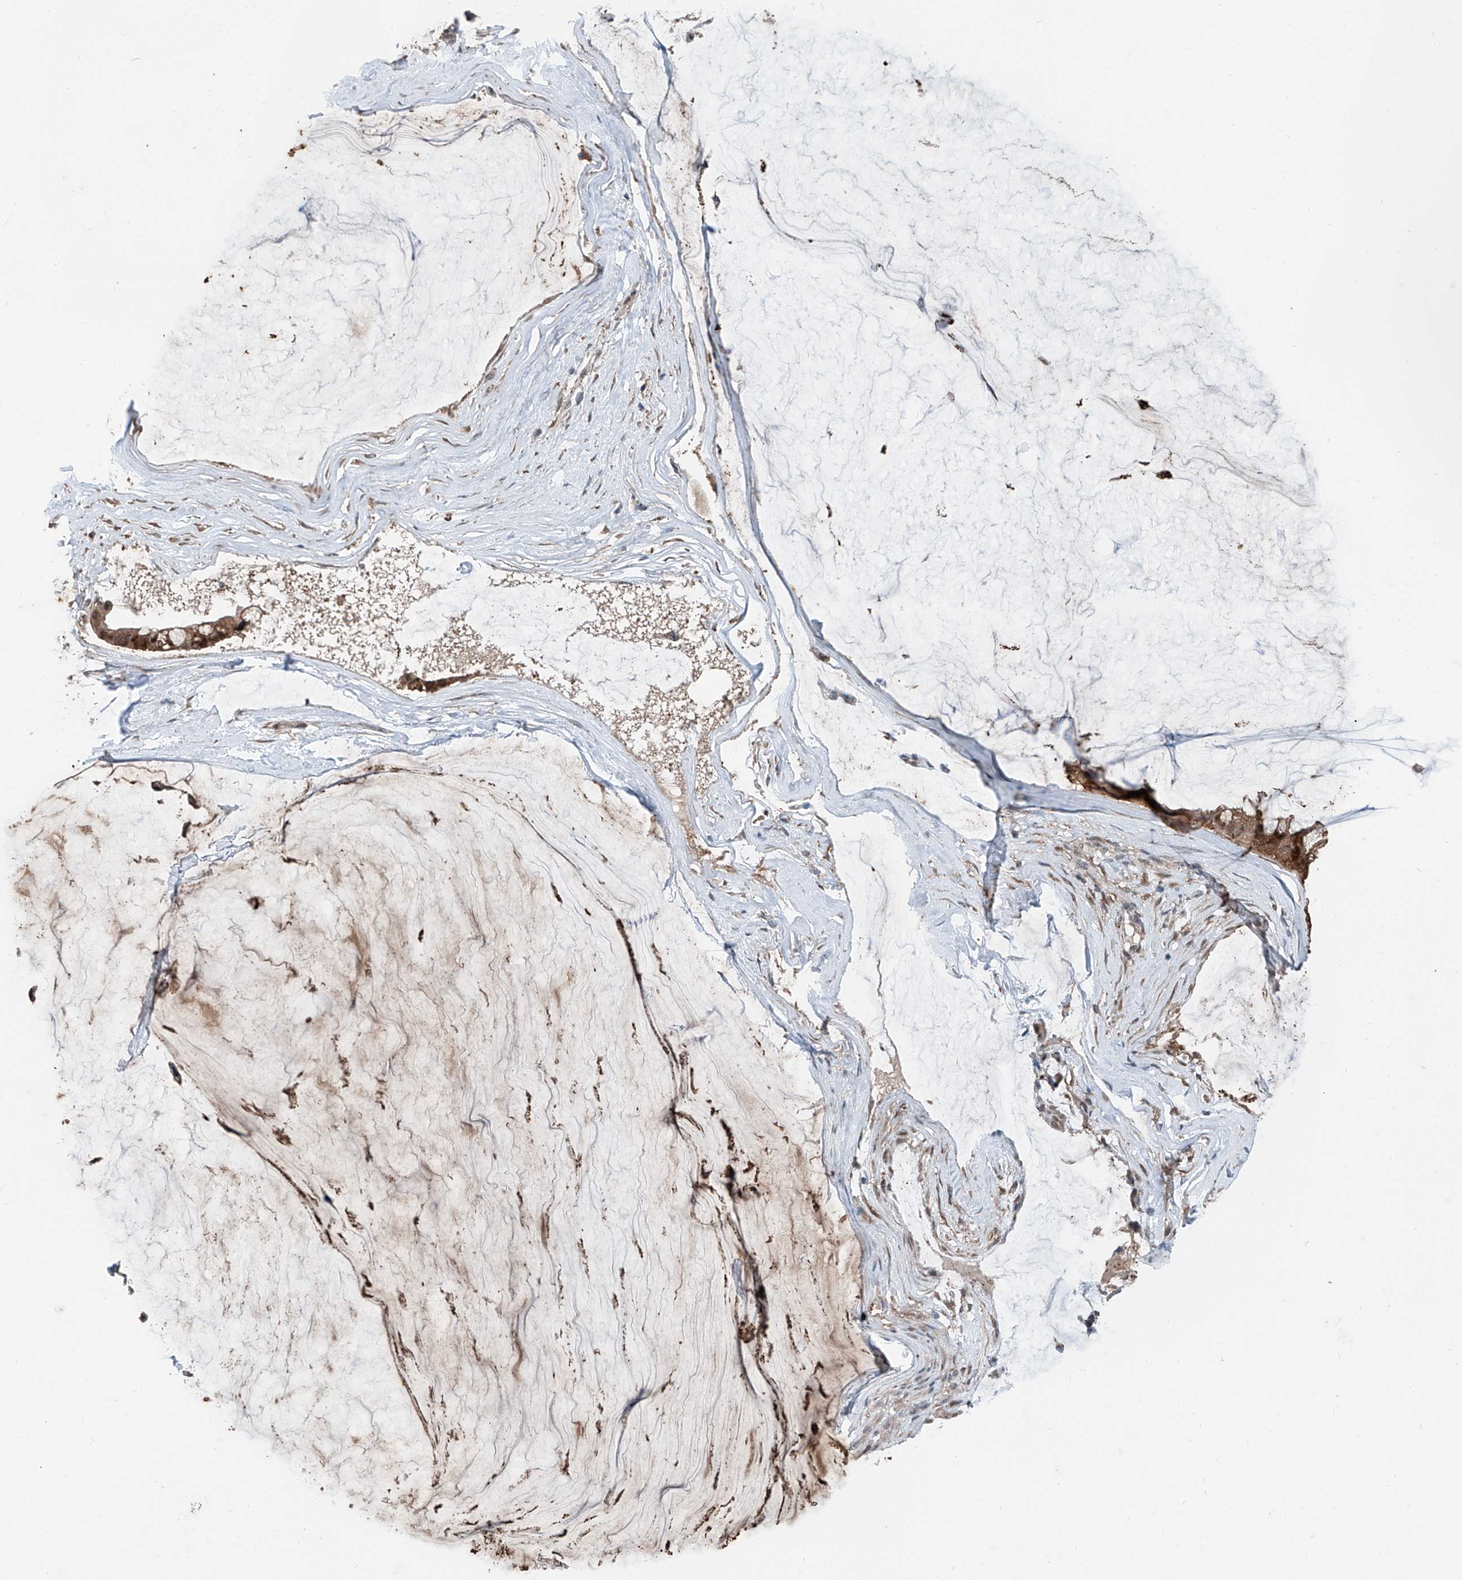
{"staining": {"intensity": "moderate", "quantity": ">75%", "location": "cytoplasmic/membranous,nuclear"}, "tissue": "ovarian cancer", "cell_type": "Tumor cells", "image_type": "cancer", "snomed": [{"axis": "morphology", "description": "Cystadenocarcinoma, mucinous, NOS"}, {"axis": "topography", "description": "Ovary"}], "caption": "IHC photomicrograph of neoplastic tissue: human mucinous cystadenocarcinoma (ovarian) stained using immunohistochemistry (IHC) demonstrates medium levels of moderate protein expression localized specifically in the cytoplasmic/membranous and nuclear of tumor cells, appearing as a cytoplasmic/membranous and nuclear brown color.", "gene": "HSPA6", "patient": {"sex": "female", "age": 39}}